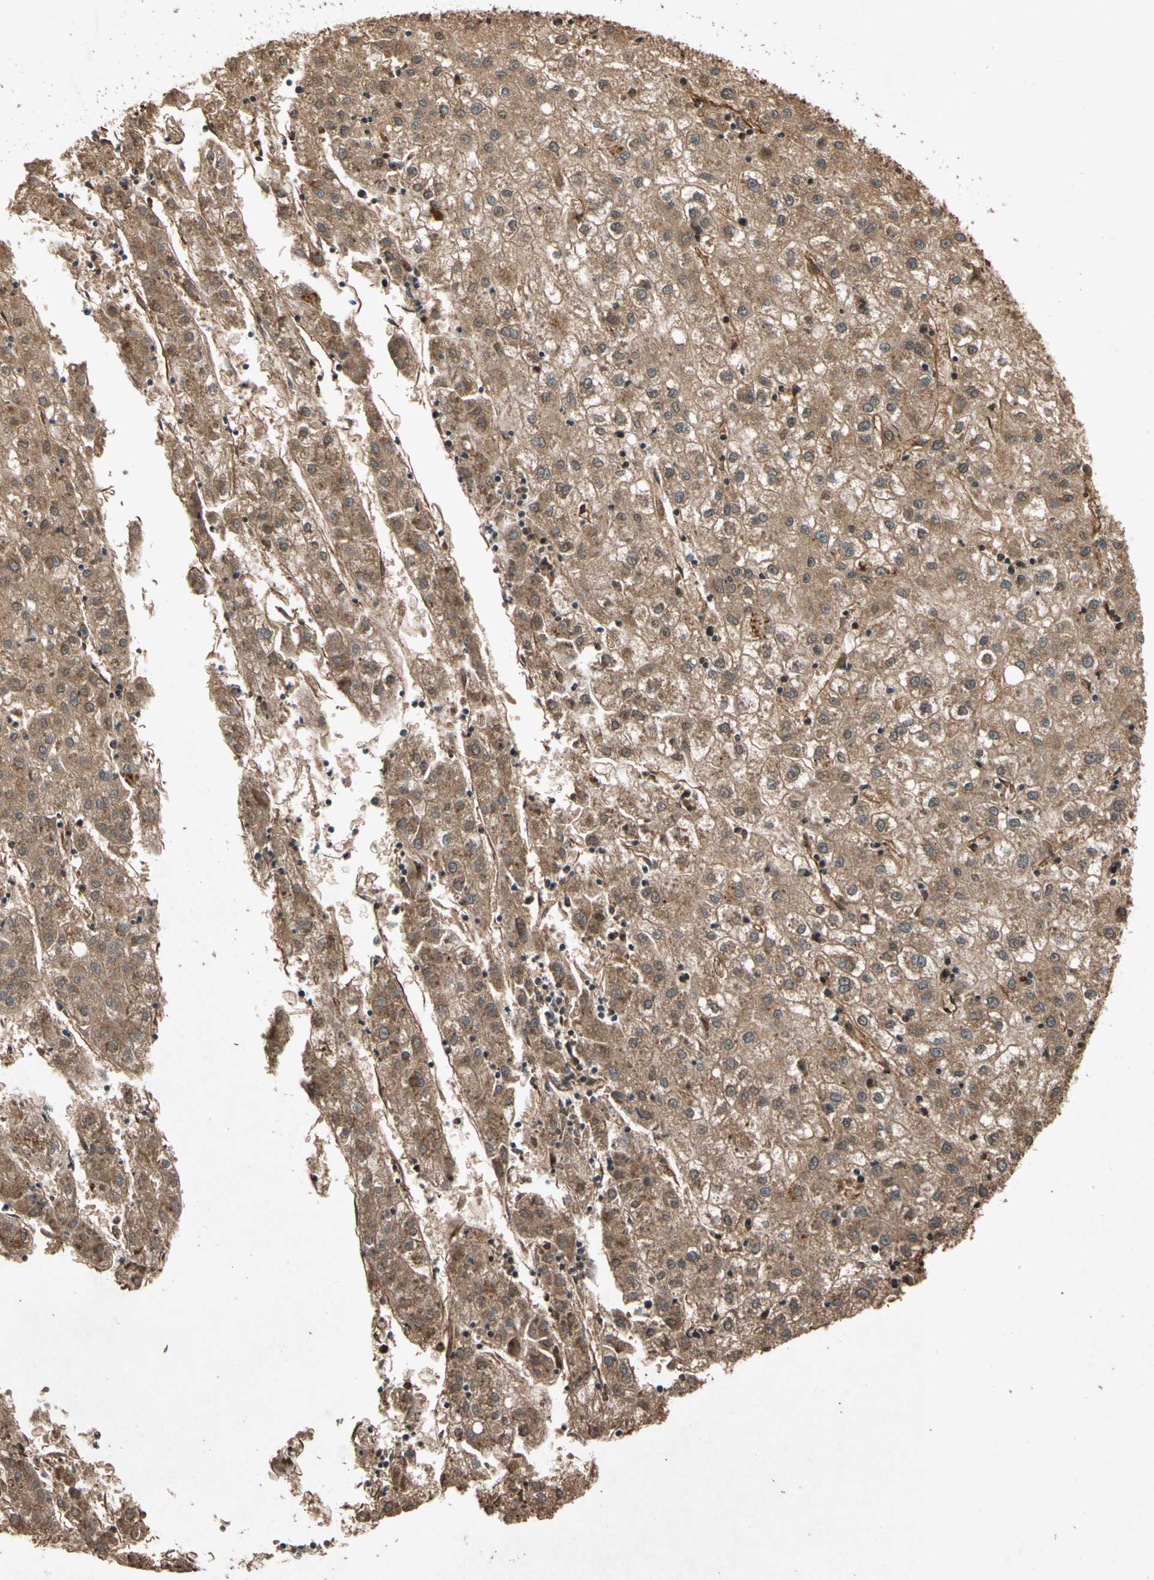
{"staining": {"intensity": "moderate", "quantity": ">75%", "location": "cytoplasmic/membranous"}, "tissue": "liver cancer", "cell_type": "Tumor cells", "image_type": "cancer", "snomed": [{"axis": "morphology", "description": "Carcinoma, Hepatocellular, NOS"}, {"axis": "topography", "description": "Liver"}], "caption": "Tumor cells display medium levels of moderate cytoplasmic/membranous staining in about >75% of cells in liver cancer. The staining was performed using DAB (3,3'-diaminobenzidine), with brown indicating positive protein expression. Nuclei are stained blue with hematoxylin.", "gene": "TXN2", "patient": {"sex": "male", "age": 72}}